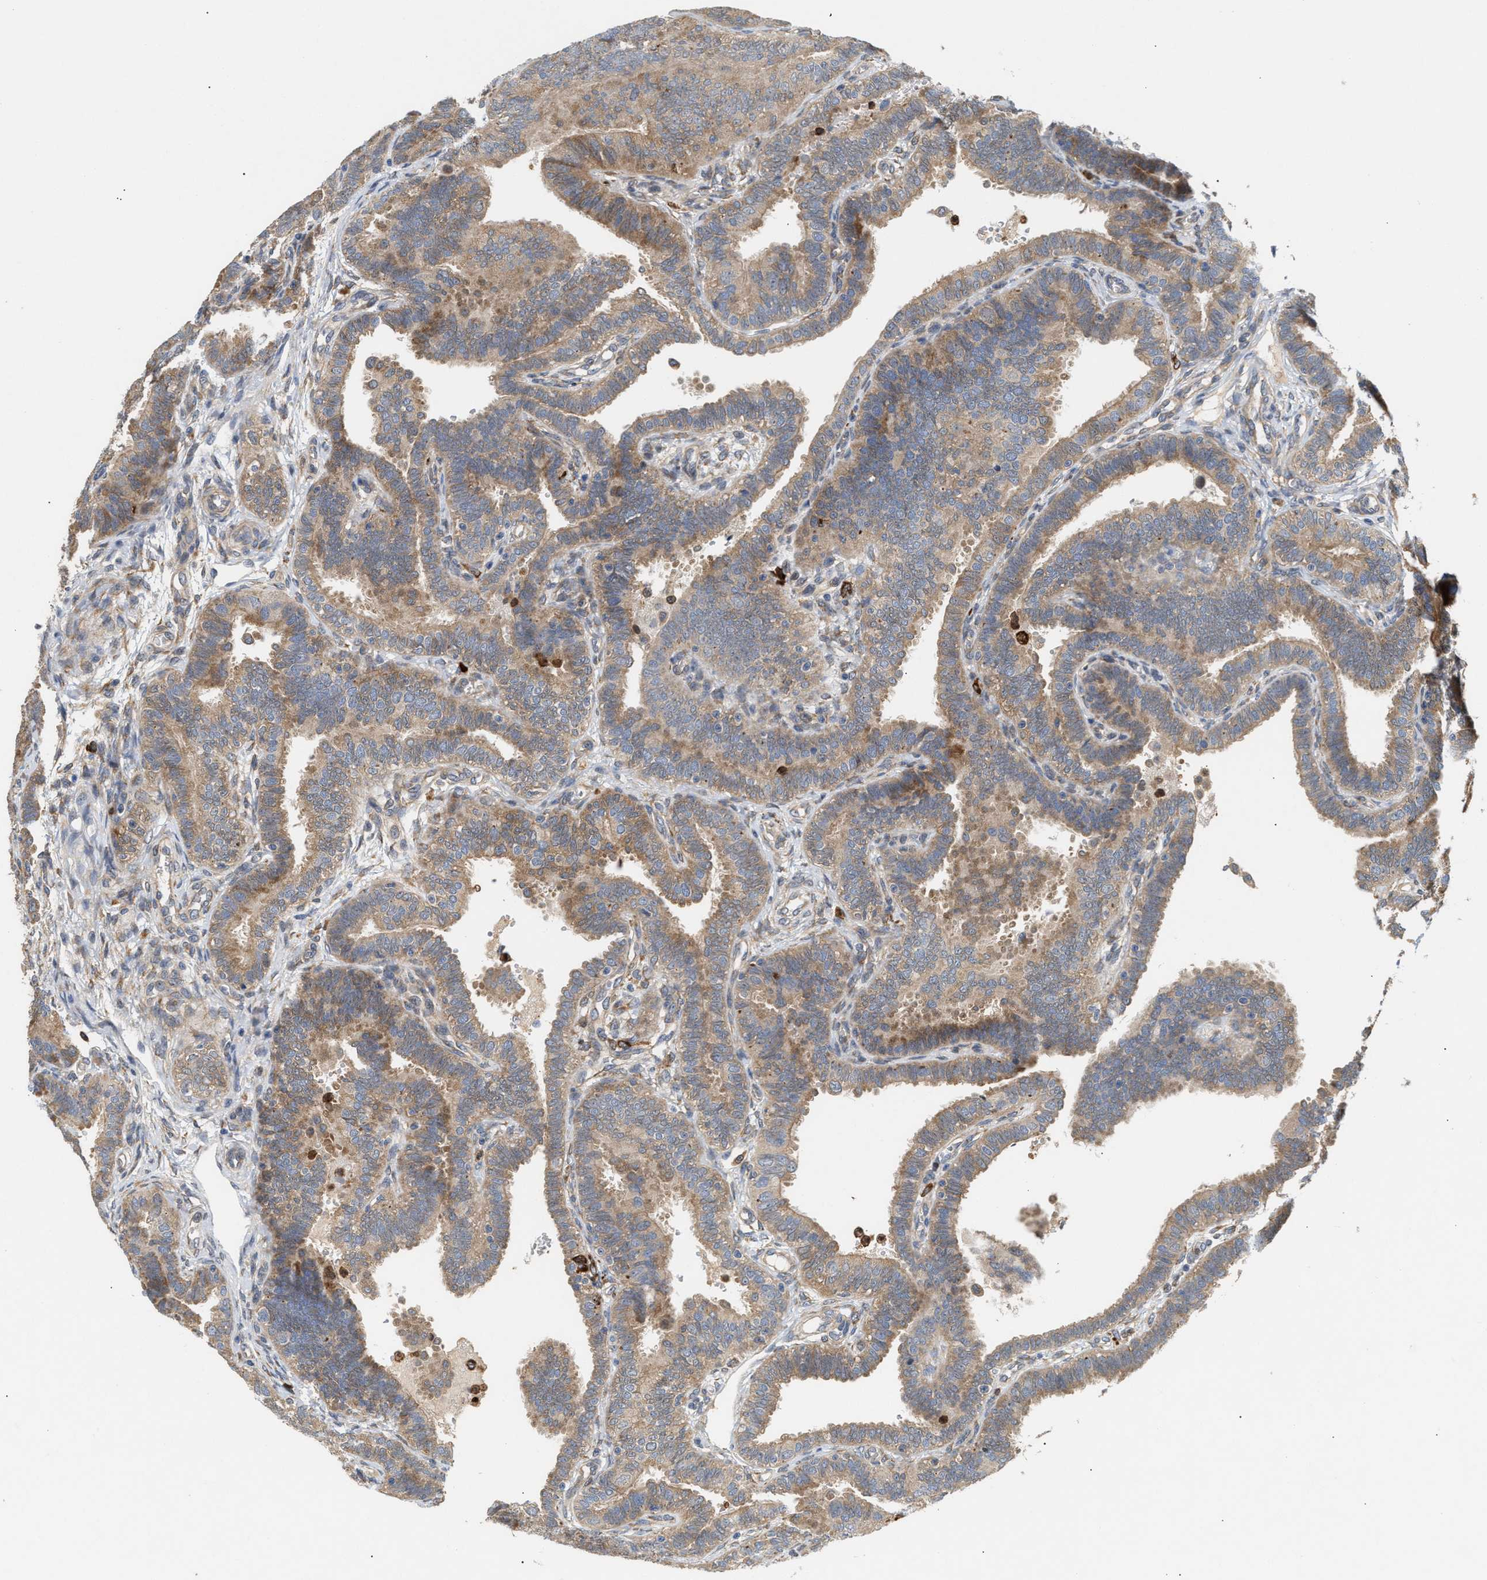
{"staining": {"intensity": "moderate", "quantity": ">75%", "location": "cytoplasmic/membranous"}, "tissue": "fallopian tube", "cell_type": "Glandular cells", "image_type": "normal", "snomed": [{"axis": "morphology", "description": "Normal tissue, NOS"}, {"axis": "topography", "description": "Fallopian tube"}, {"axis": "topography", "description": "Placenta"}], "caption": "Glandular cells reveal medium levels of moderate cytoplasmic/membranous staining in approximately >75% of cells in normal human fallopian tube.", "gene": "PLCD1", "patient": {"sex": "female", "age": 34}}